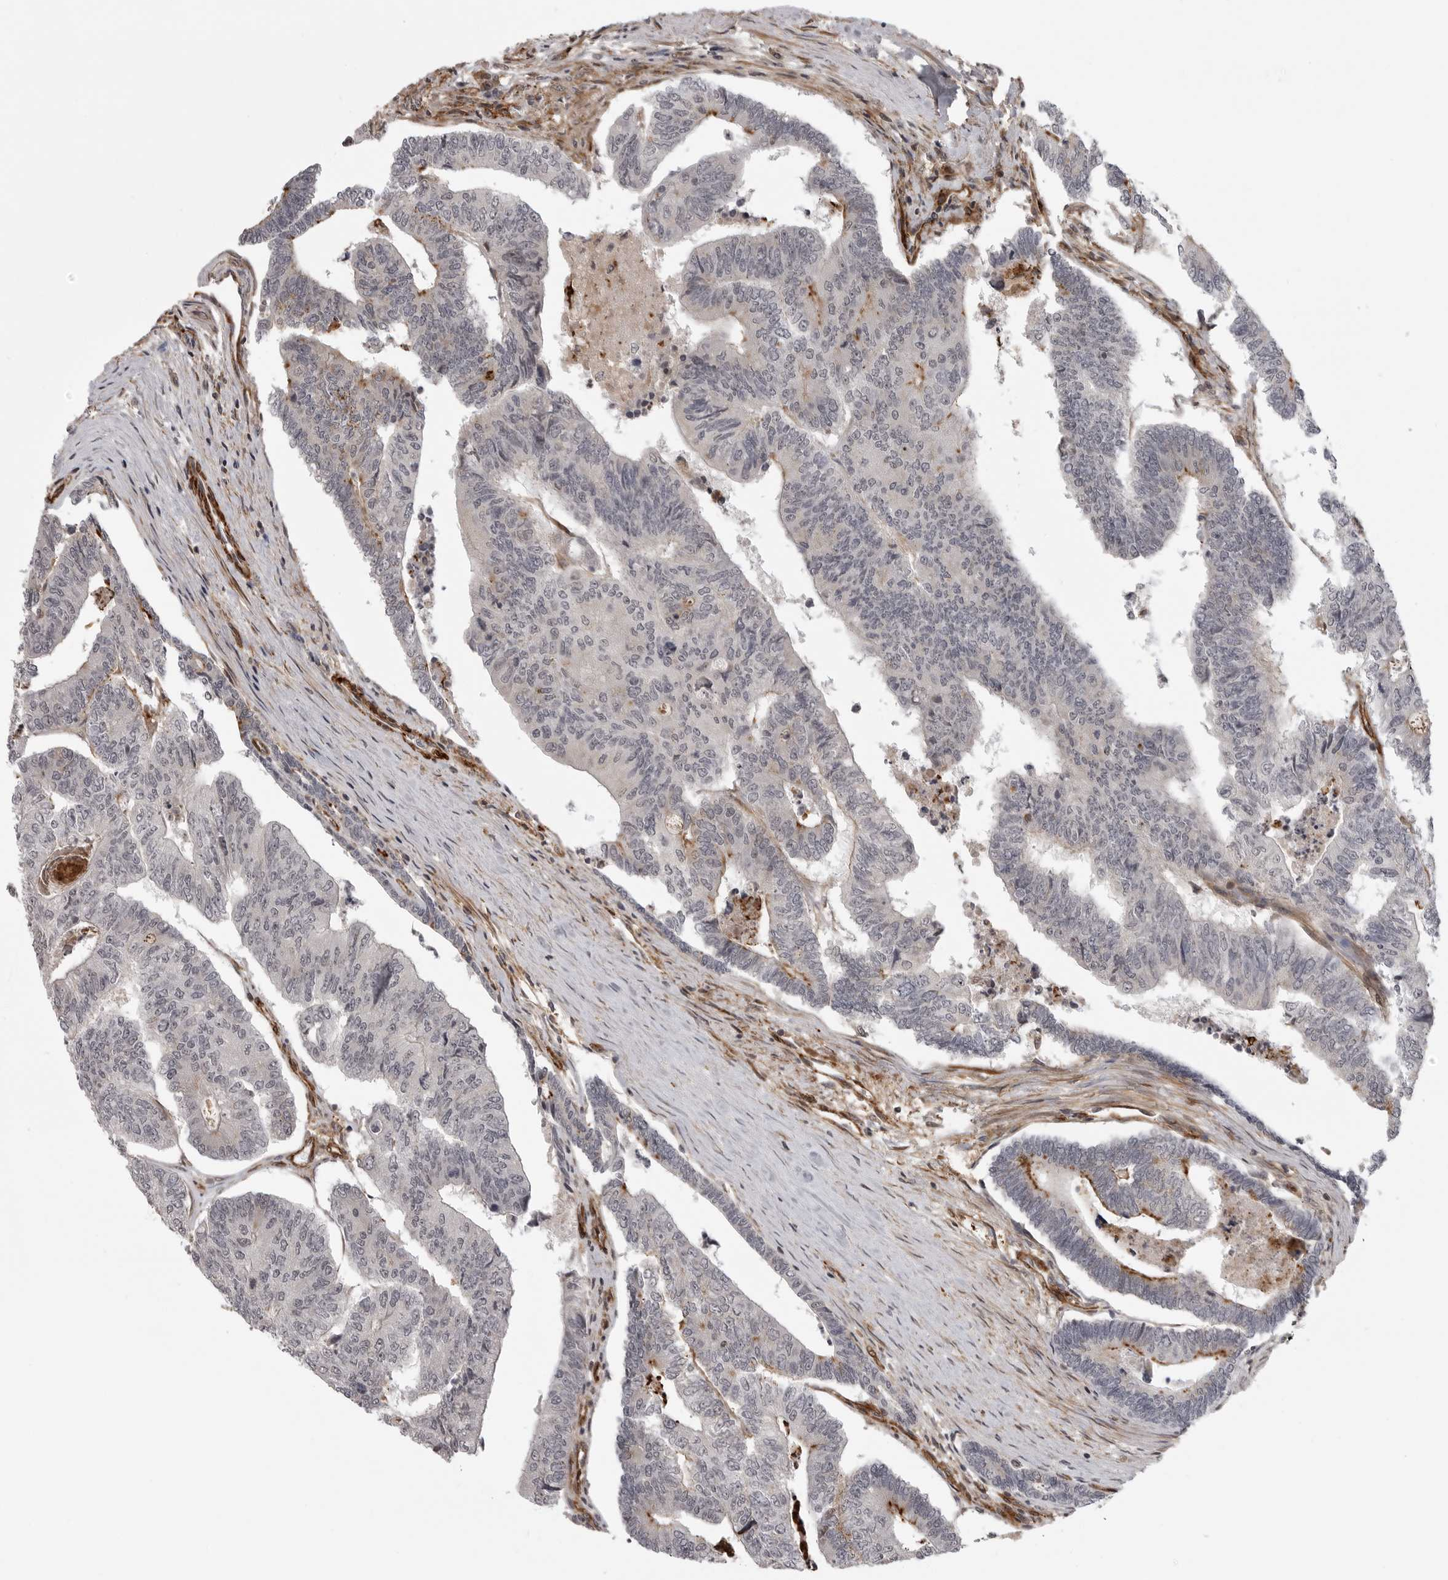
{"staining": {"intensity": "moderate", "quantity": "<25%", "location": "cytoplasmic/membranous"}, "tissue": "colorectal cancer", "cell_type": "Tumor cells", "image_type": "cancer", "snomed": [{"axis": "morphology", "description": "Adenocarcinoma, NOS"}, {"axis": "topography", "description": "Colon"}], "caption": "Immunohistochemistry photomicrograph of neoplastic tissue: colorectal cancer stained using IHC reveals low levels of moderate protein expression localized specifically in the cytoplasmic/membranous of tumor cells, appearing as a cytoplasmic/membranous brown color.", "gene": "TUT4", "patient": {"sex": "female", "age": 67}}